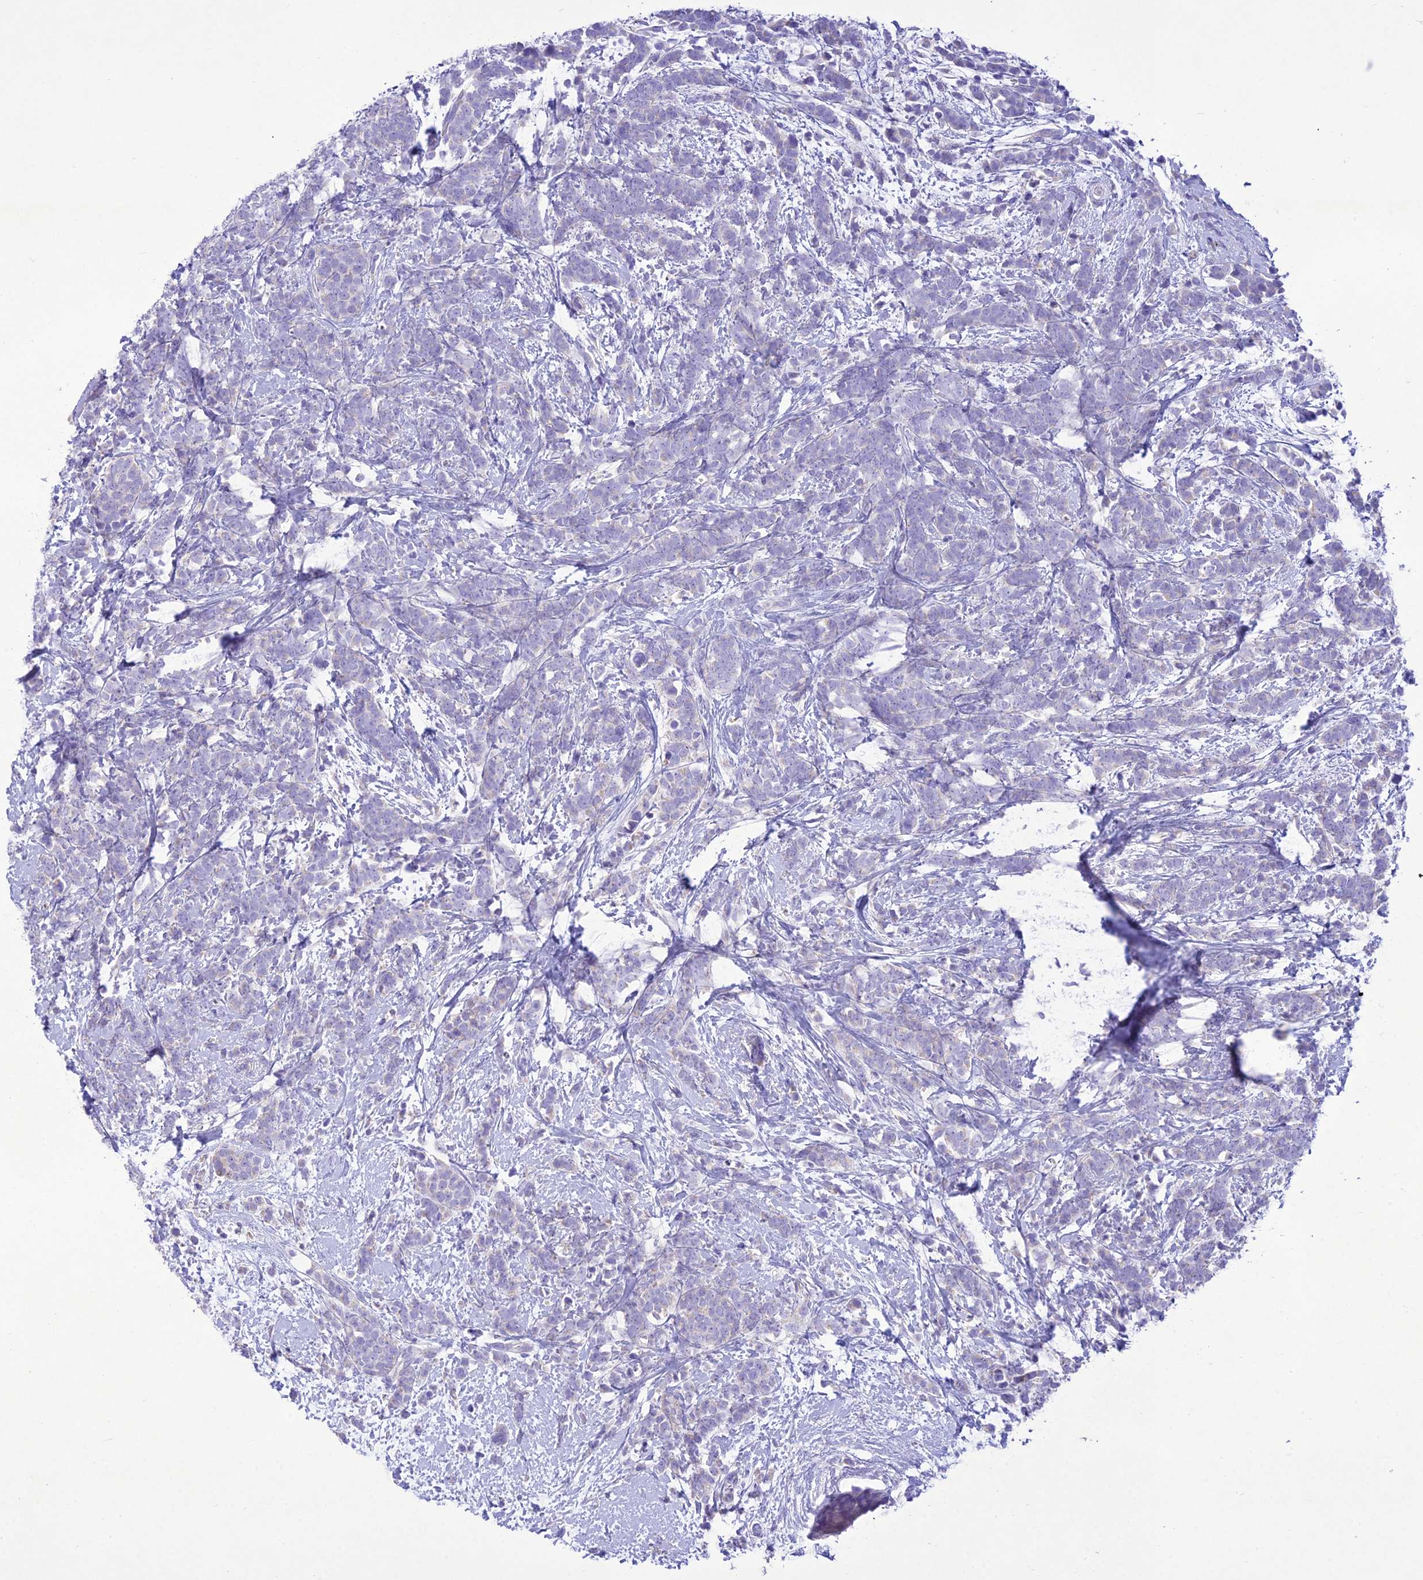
{"staining": {"intensity": "negative", "quantity": "none", "location": "none"}, "tissue": "breast cancer", "cell_type": "Tumor cells", "image_type": "cancer", "snomed": [{"axis": "morphology", "description": "Lobular carcinoma"}, {"axis": "topography", "description": "Breast"}], "caption": "Protein analysis of breast lobular carcinoma shows no significant positivity in tumor cells. The staining is performed using DAB brown chromogen with nuclei counter-stained in using hematoxylin.", "gene": "SLC13A5", "patient": {"sex": "female", "age": 58}}